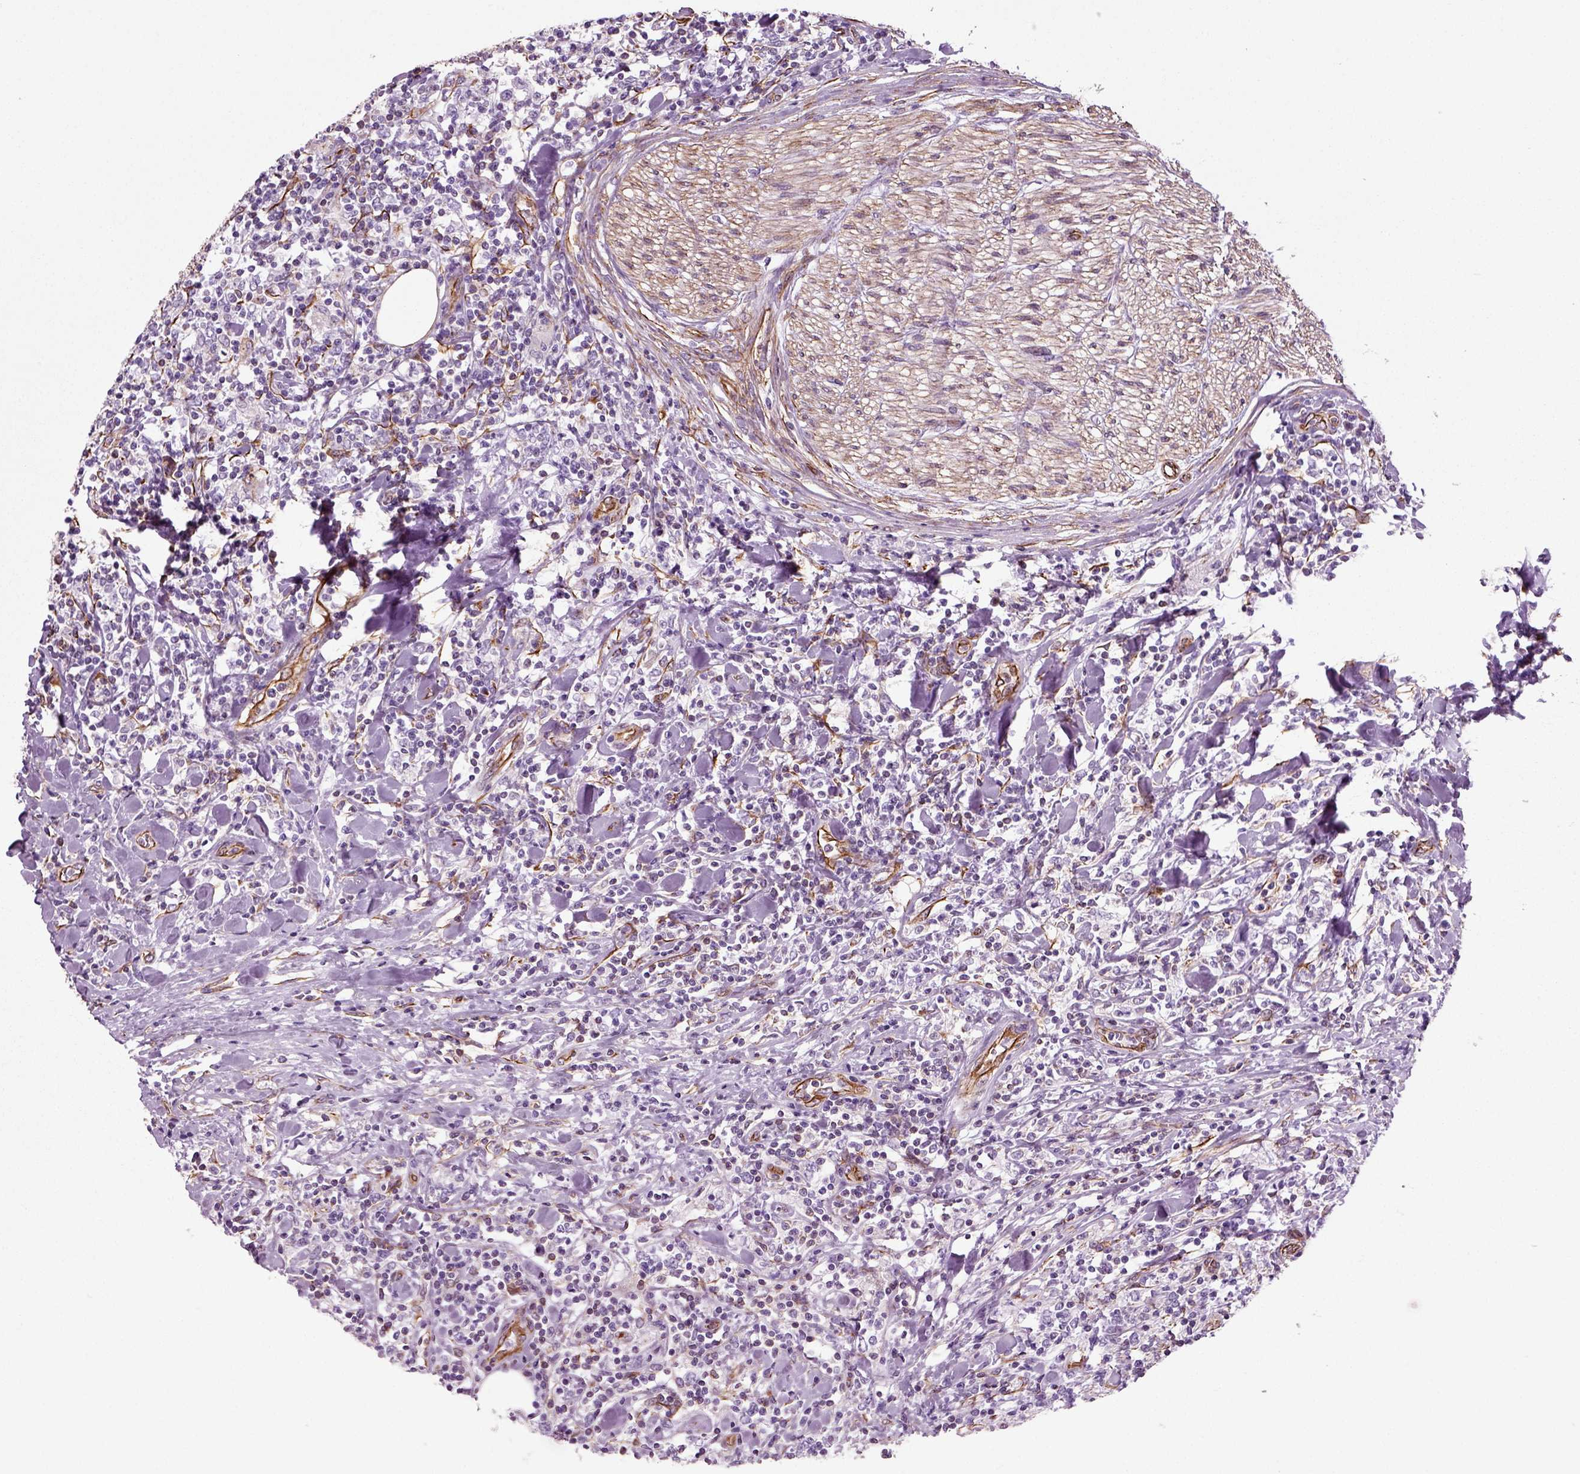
{"staining": {"intensity": "negative", "quantity": "none", "location": "none"}, "tissue": "lymphoma", "cell_type": "Tumor cells", "image_type": "cancer", "snomed": [{"axis": "morphology", "description": "Malignant lymphoma, non-Hodgkin's type, High grade"}, {"axis": "topography", "description": "Lymph node"}], "caption": "A high-resolution micrograph shows IHC staining of high-grade malignant lymphoma, non-Hodgkin's type, which demonstrates no significant positivity in tumor cells.", "gene": "ACER3", "patient": {"sex": "female", "age": 84}}